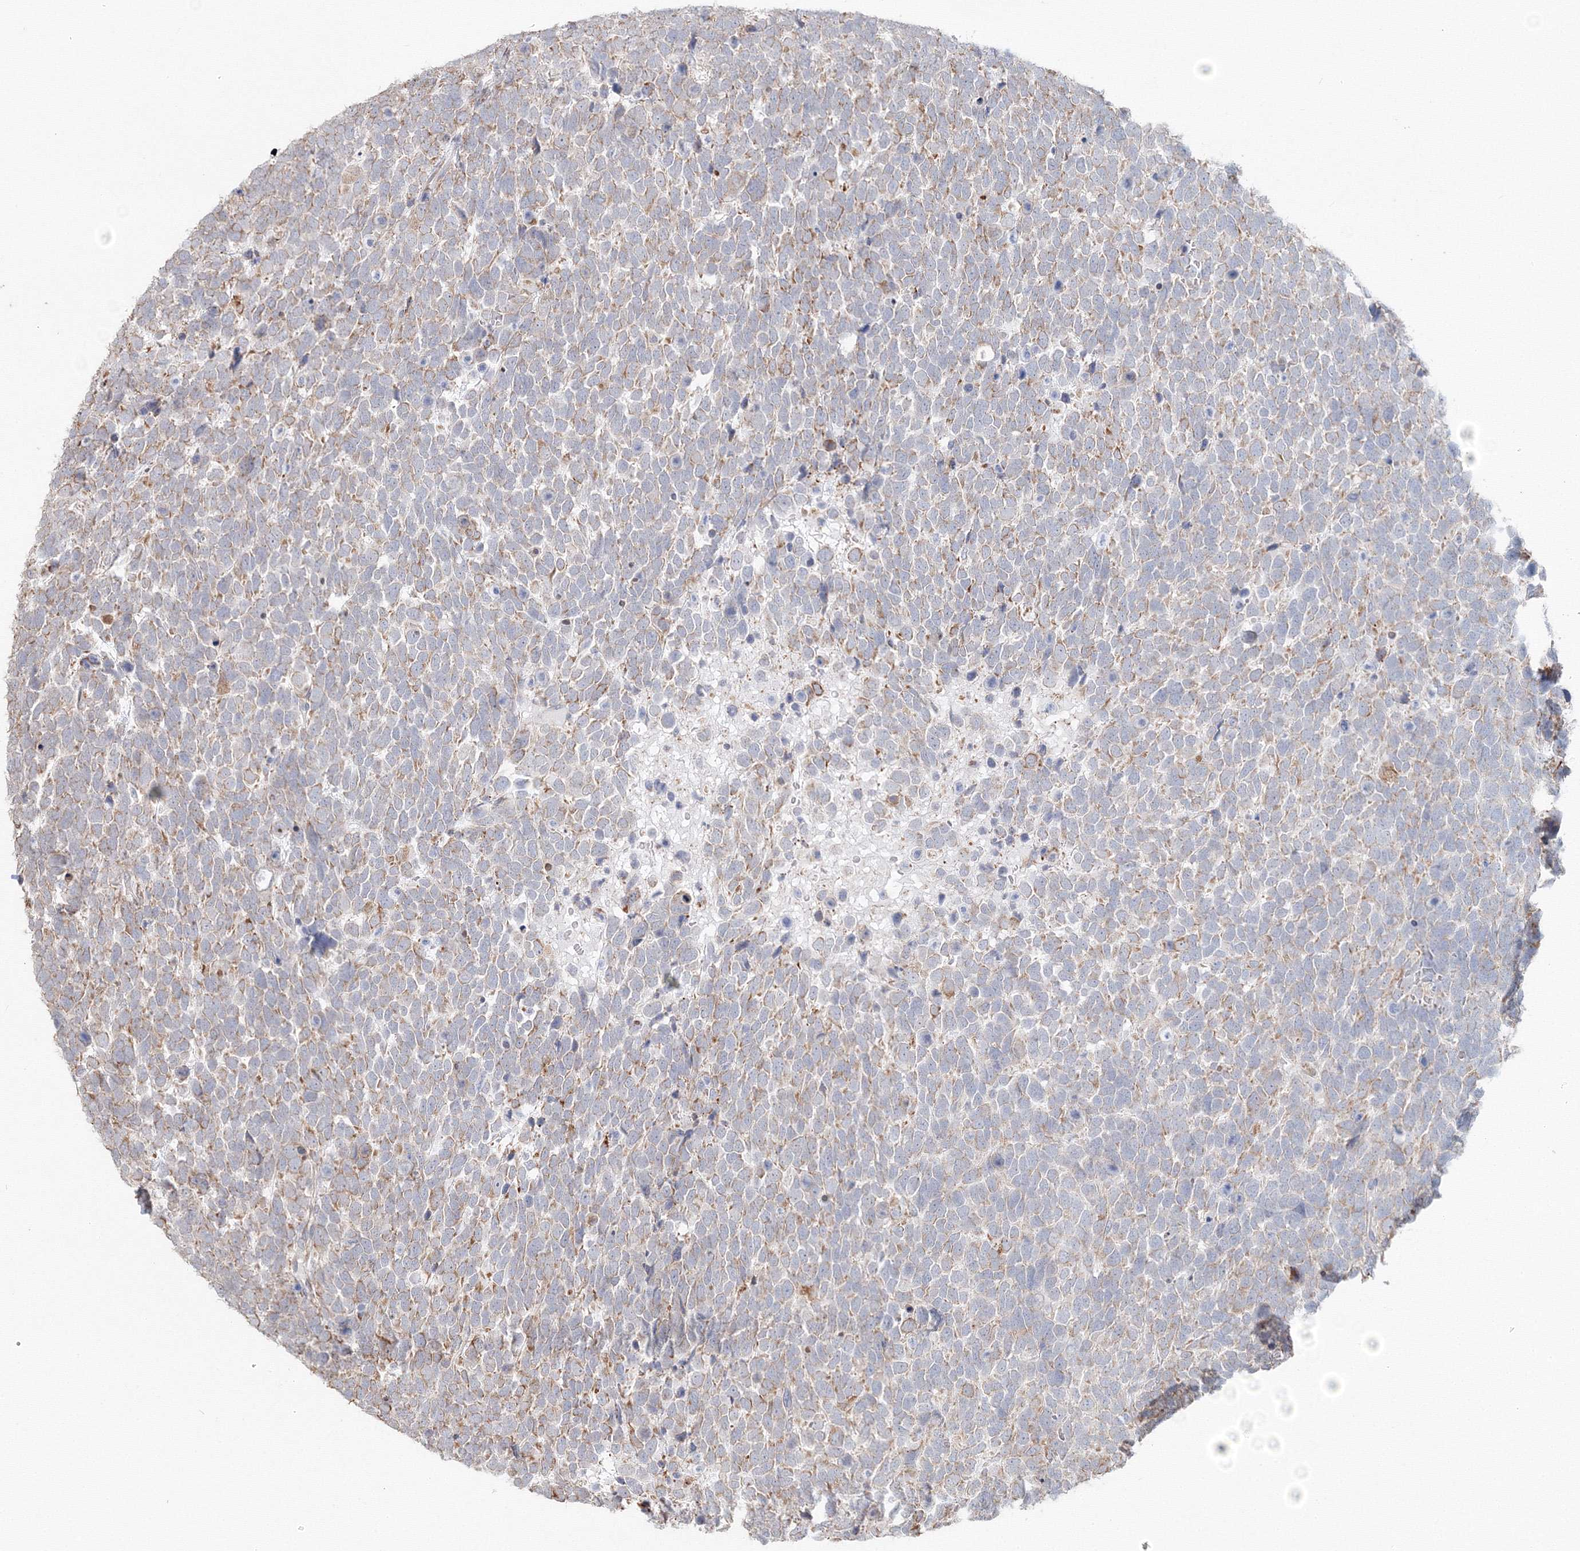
{"staining": {"intensity": "moderate", "quantity": "<25%", "location": "cytoplasmic/membranous"}, "tissue": "urothelial cancer", "cell_type": "Tumor cells", "image_type": "cancer", "snomed": [{"axis": "morphology", "description": "Urothelial carcinoma, High grade"}, {"axis": "topography", "description": "Urinary bladder"}], "caption": "Brown immunohistochemical staining in human urothelial cancer demonstrates moderate cytoplasmic/membranous expression in approximately <25% of tumor cells.", "gene": "DHRS12", "patient": {"sex": "female", "age": 82}}